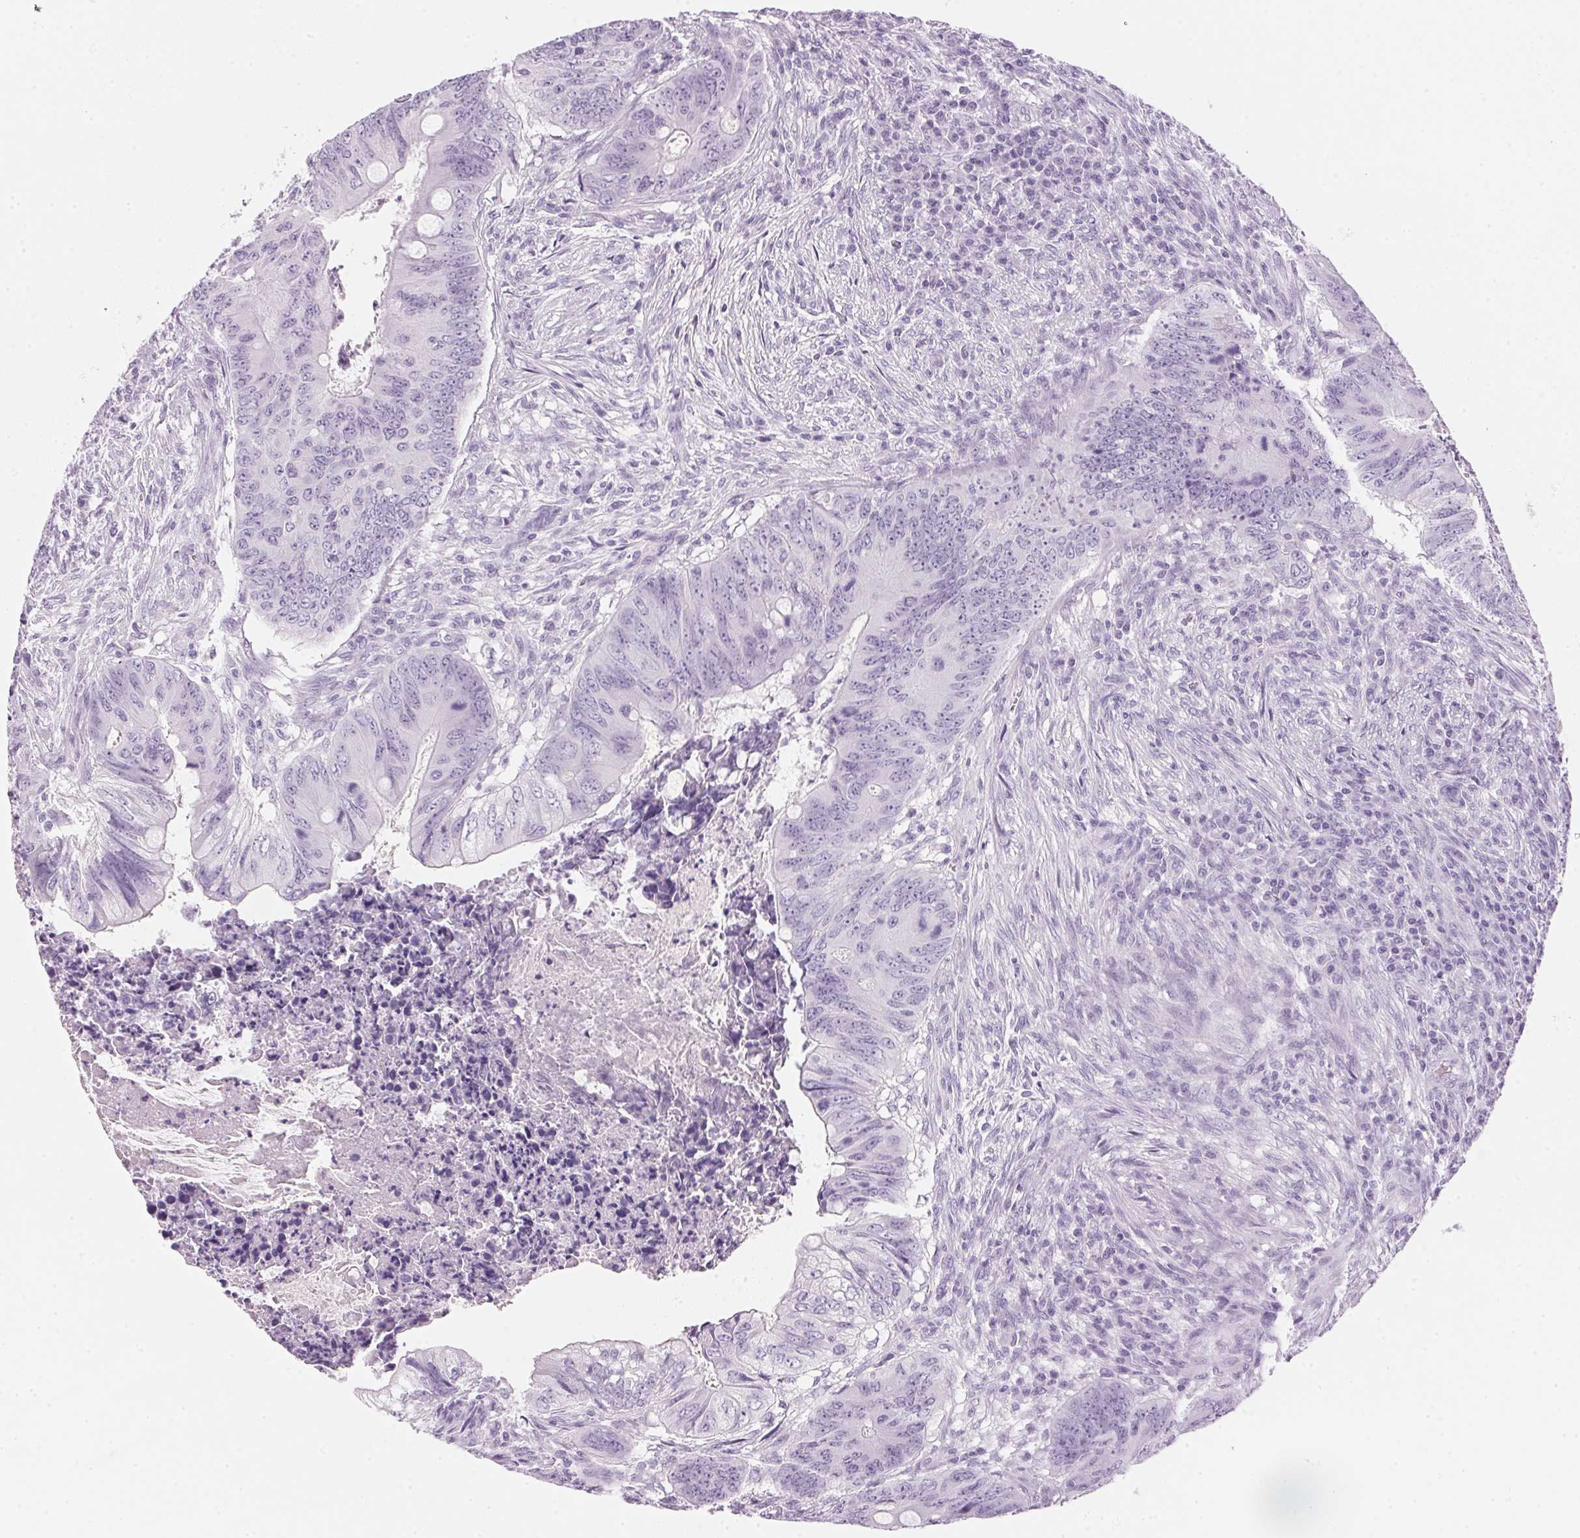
{"staining": {"intensity": "negative", "quantity": "none", "location": "none"}, "tissue": "colorectal cancer", "cell_type": "Tumor cells", "image_type": "cancer", "snomed": [{"axis": "morphology", "description": "Adenocarcinoma, NOS"}, {"axis": "topography", "description": "Colon"}], "caption": "Protein analysis of colorectal cancer reveals no significant expression in tumor cells.", "gene": "IGFBP1", "patient": {"sex": "female", "age": 74}}